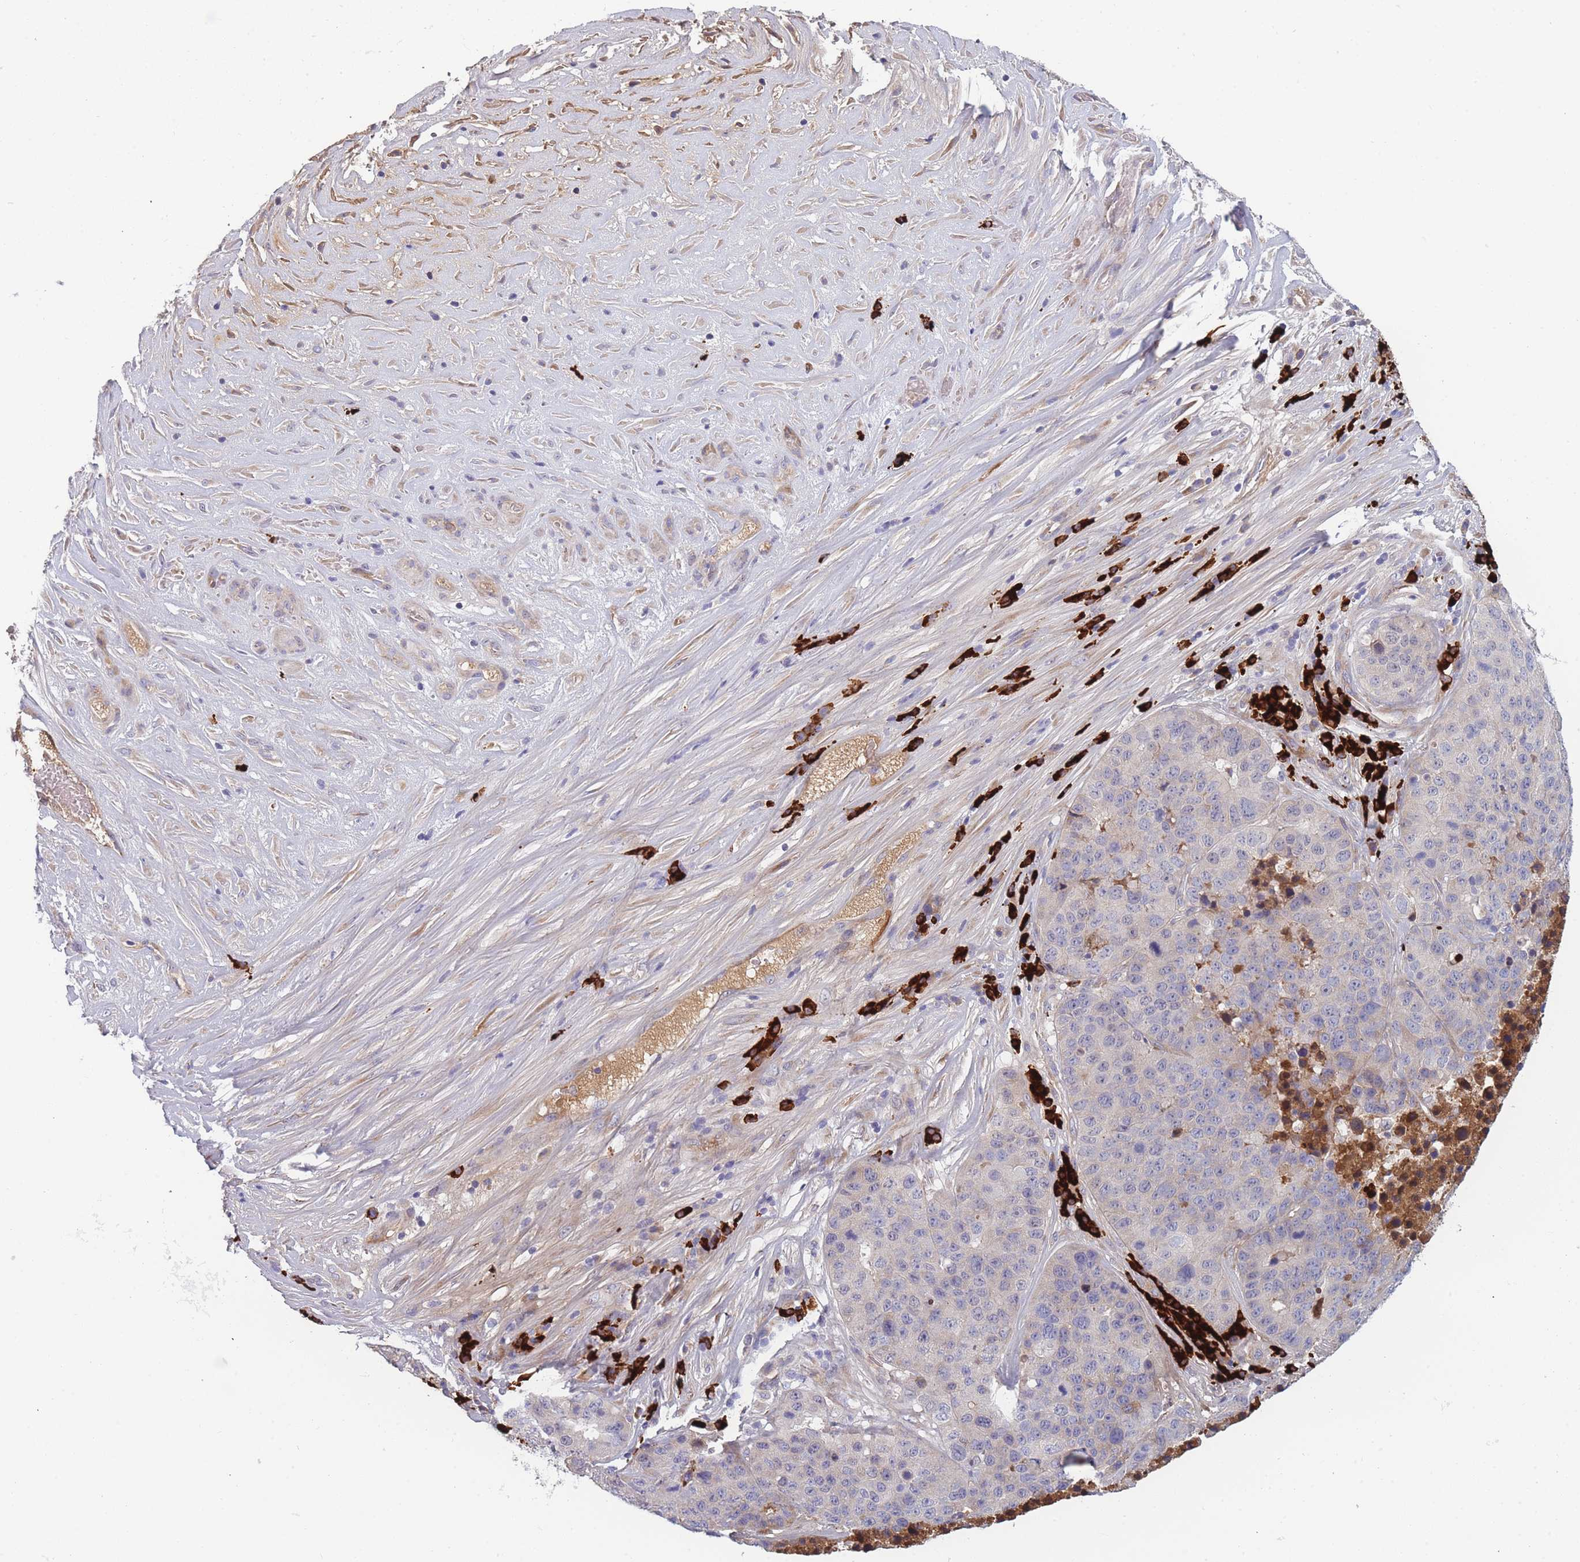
{"staining": {"intensity": "weak", "quantity": "<25%", "location": "cytoplasmic/membranous"}, "tissue": "stomach cancer", "cell_type": "Tumor cells", "image_type": "cancer", "snomed": [{"axis": "morphology", "description": "Adenocarcinoma, NOS"}, {"axis": "topography", "description": "Stomach"}], "caption": "DAB (3,3'-diaminobenzidine) immunohistochemical staining of human stomach cancer (adenocarcinoma) exhibits no significant expression in tumor cells. (DAB (3,3'-diaminobenzidine) IHC with hematoxylin counter stain).", "gene": "NDUFAF6", "patient": {"sex": "male", "age": 71}}